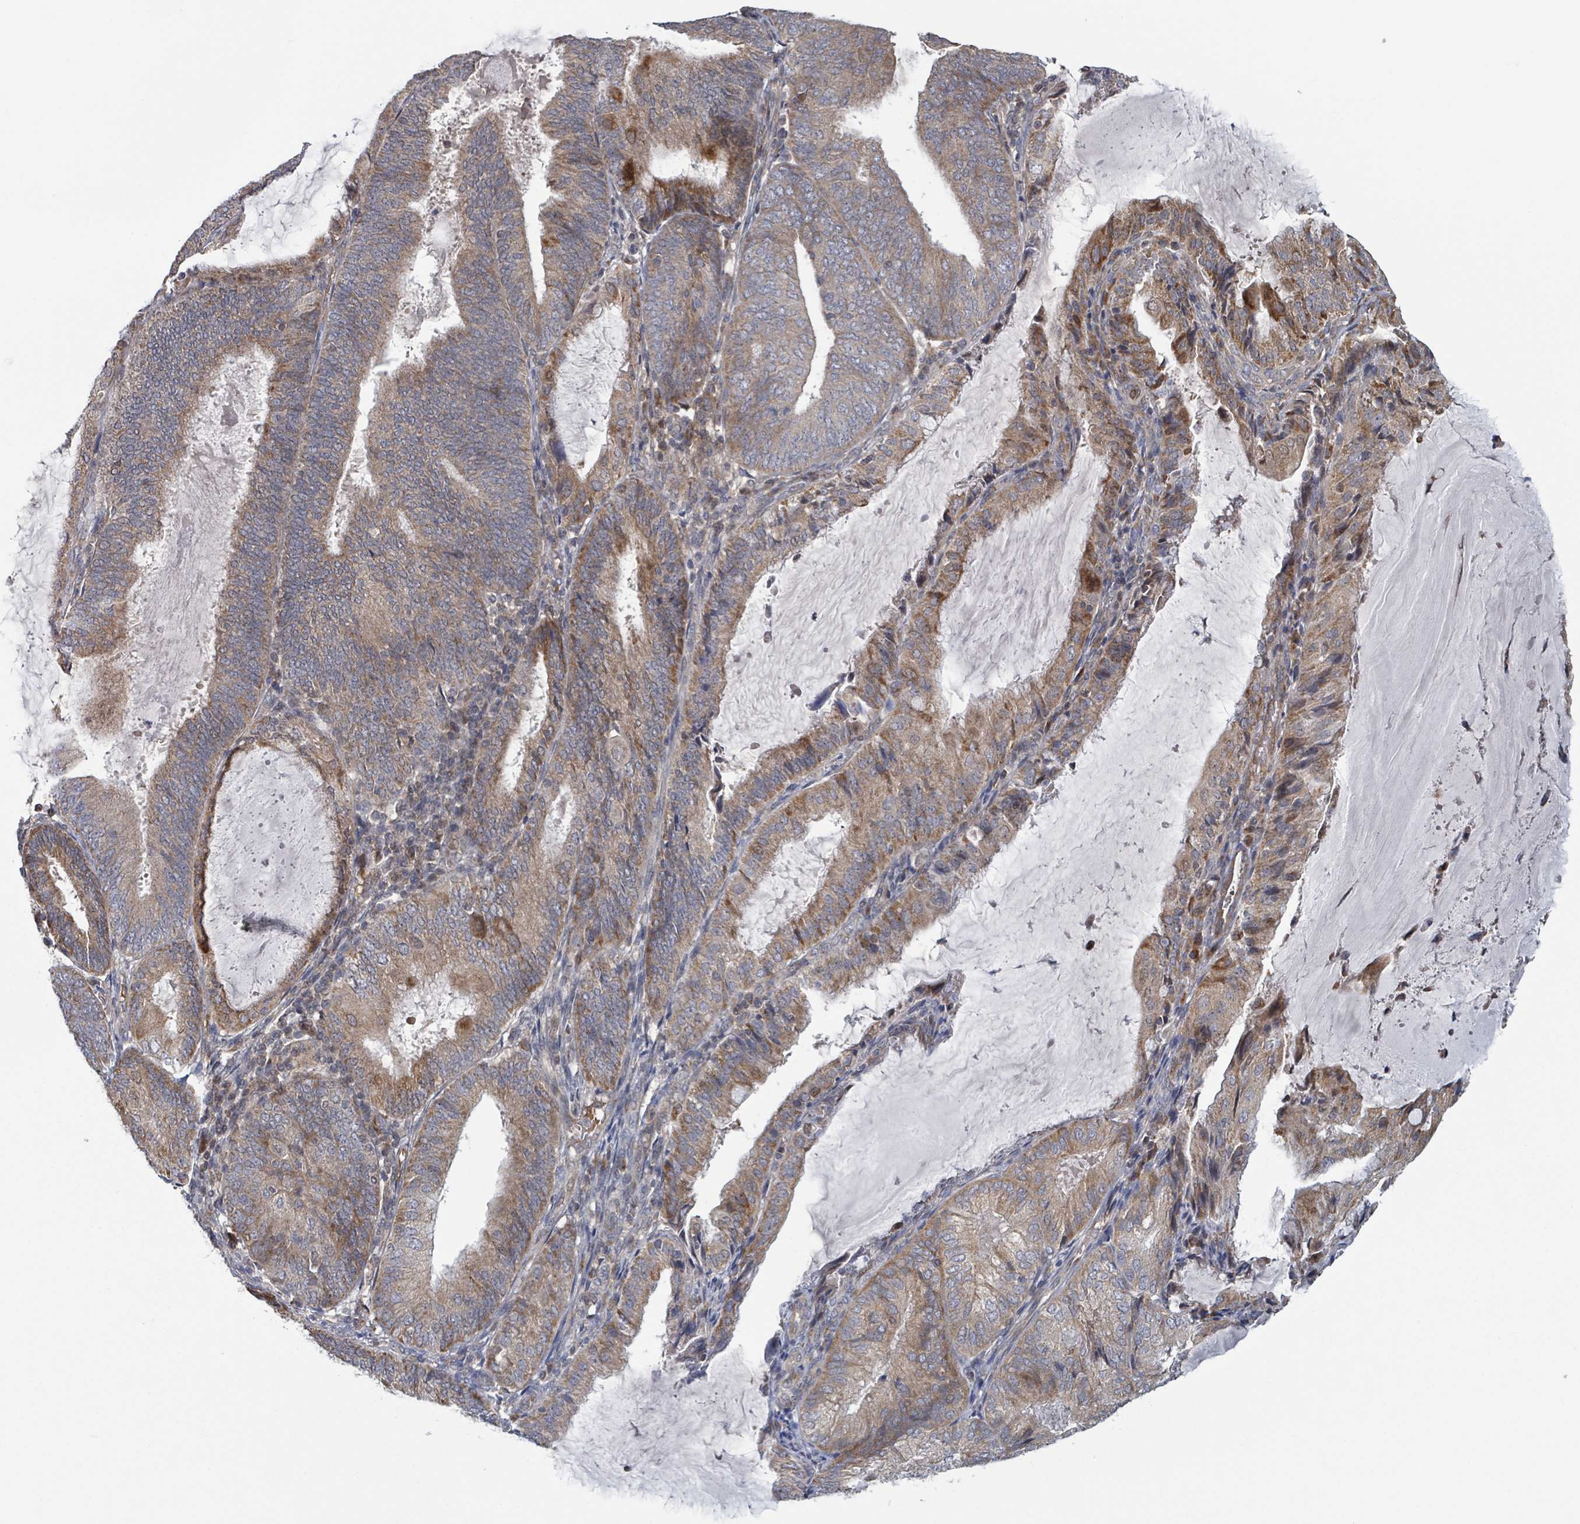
{"staining": {"intensity": "moderate", "quantity": "25%-75%", "location": "cytoplasmic/membranous"}, "tissue": "endometrial cancer", "cell_type": "Tumor cells", "image_type": "cancer", "snomed": [{"axis": "morphology", "description": "Adenocarcinoma, NOS"}, {"axis": "topography", "description": "Endometrium"}], "caption": "Moderate cytoplasmic/membranous staining for a protein is identified in approximately 25%-75% of tumor cells of endometrial cancer using immunohistochemistry (IHC).", "gene": "HIVEP1", "patient": {"sex": "female", "age": 81}}